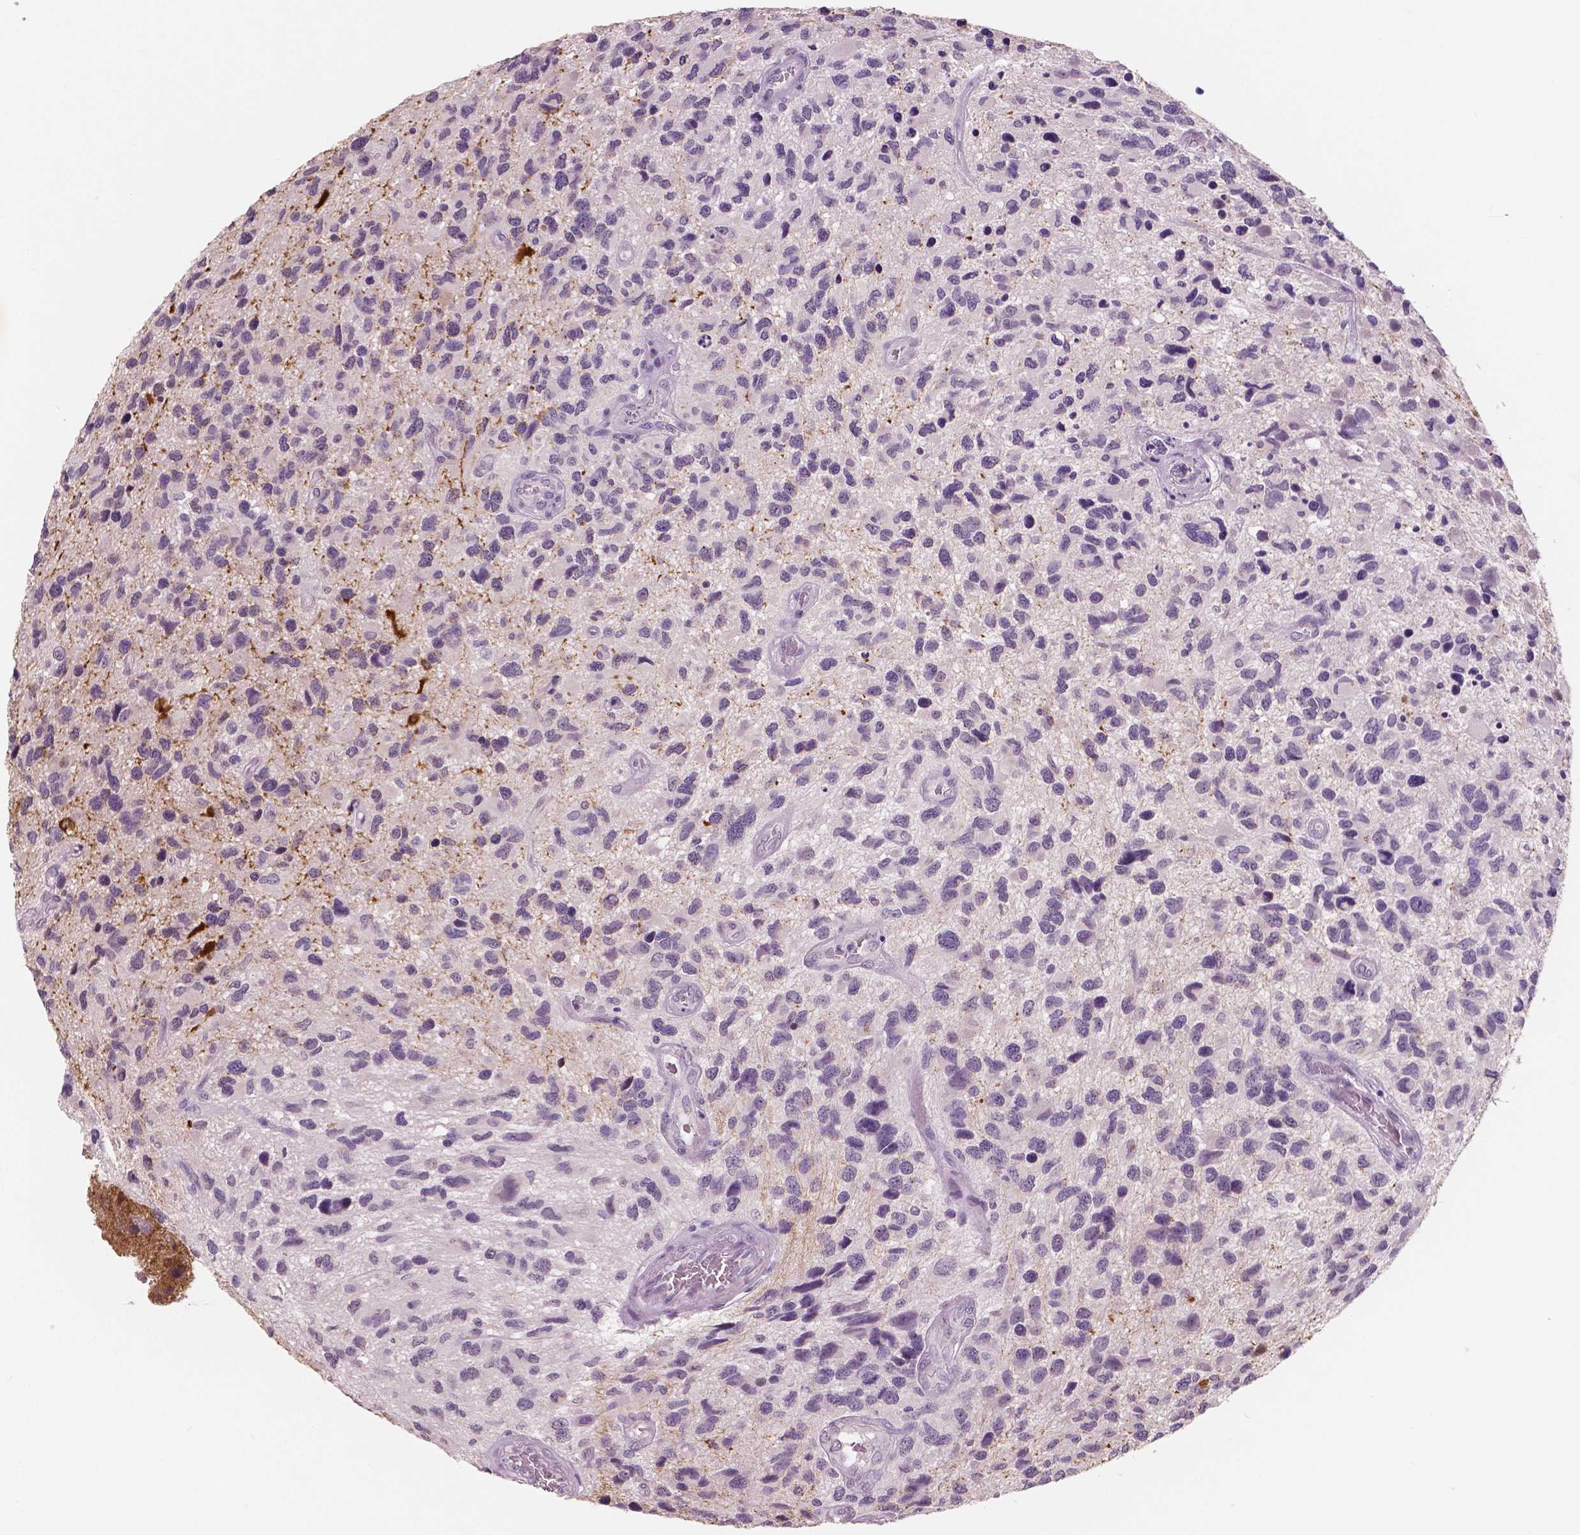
{"staining": {"intensity": "negative", "quantity": "none", "location": "none"}, "tissue": "glioma", "cell_type": "Tumor cells", "image_type": "cancer", "snomed": [{"axis": "morphology", "description": "Glioma, malignant, NOS"}, {"axis": "morphology", "description": "Glioma, malignant, High grade"}, {"axis": "topography", "description": "Brain"}], "caption": "Glioma stained for a protein using IHC demonstrates no positivity tumor cells.", "gene": "NECAB1", "patient": {"sex": "female", "age": 71}}